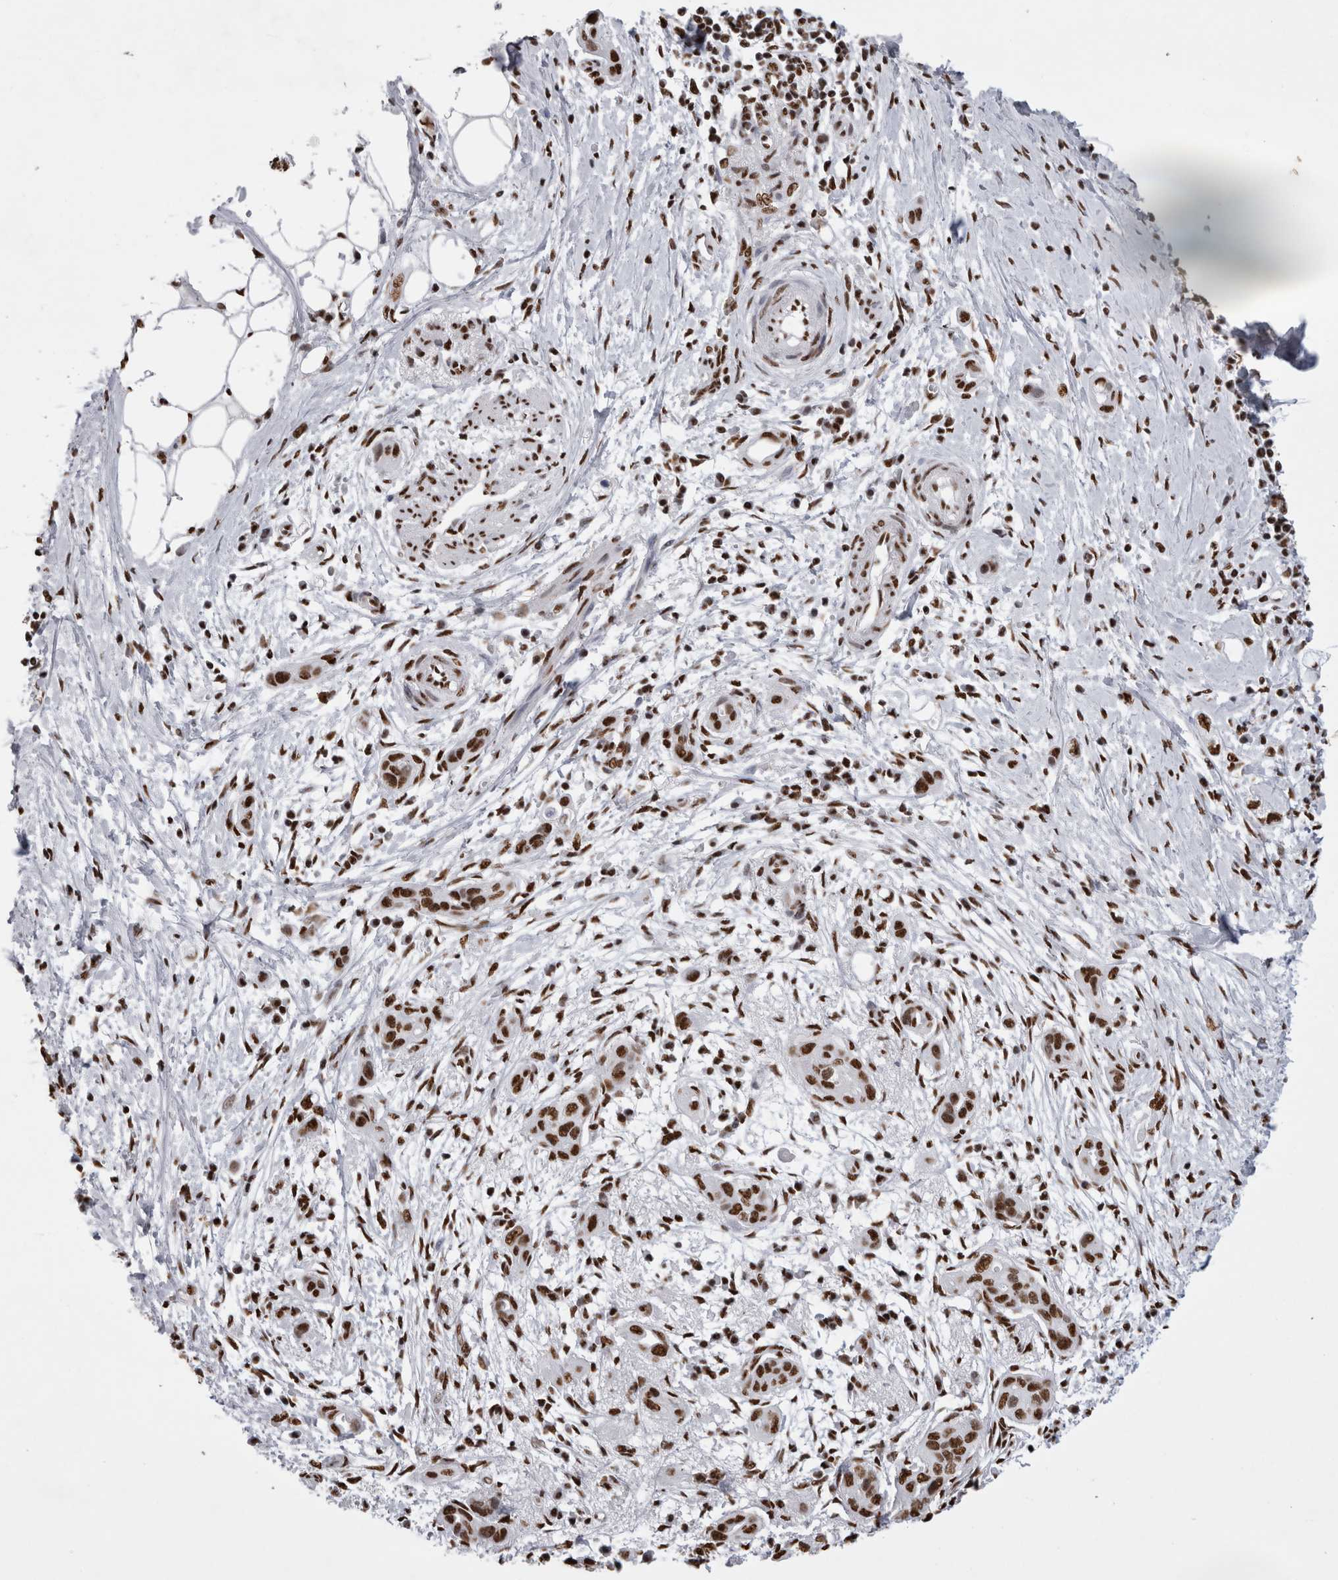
{"staining": {"intensity": "strong", "quantity": ">75%", "location": "nuclear"}, "tissue": "pancreatic cancer", "cell_type": "Tumor cells", "image_type": "cancer", "snomed": [{"axis": "morphology", "description": "Adenocarcinoma, NOS"}, {"axis": "topography", "description": "Pancreas"}], "caption": "Immunohistochemical staining of human pancreatic cancer reveals high levels of strong nuclear protein expression in approximately >75% of tumor cells.", "gene": "ALPK3", "patient": {"sex": "male", "age": 59}}